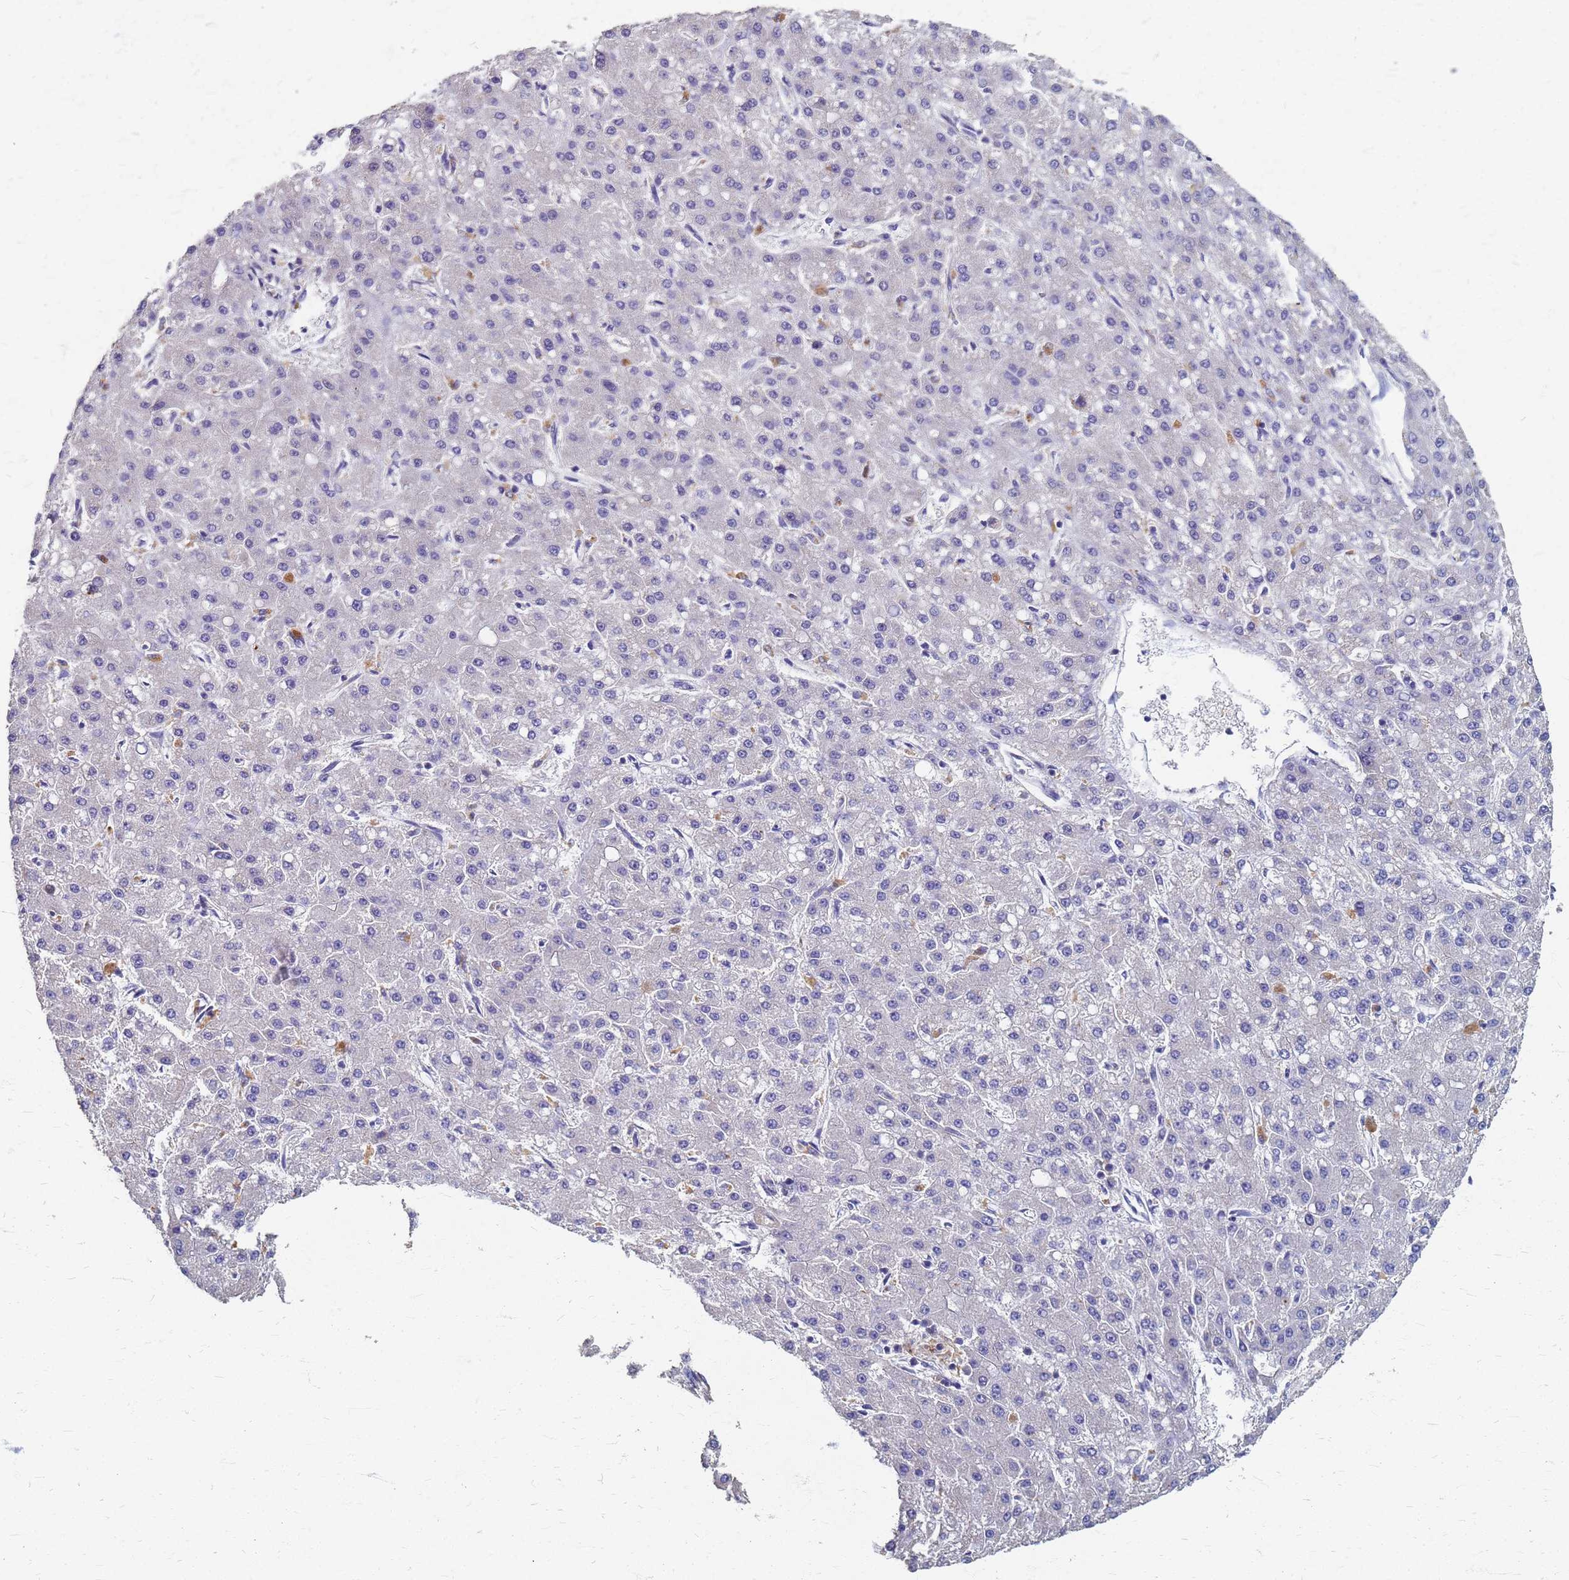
{"staining": {"intensity": "negative", "quantity": "none", "location": "none"}, "tissue": "liver cancer", "cell_type": "Tumor cells", "image_type": "cancer", "snomed": [{"axis": "morphology", "description": "Carcinoma, Hepatocellular, NOS"}, {"axis": "topography", "description": "Liver"}], "caption": "Immunohistochemical staining of human liver hepatocellular carcinoma displays no significant expression in tumor cells.", "gene": "KRCC1", "patient": {"sex": "male", "age": 67}}